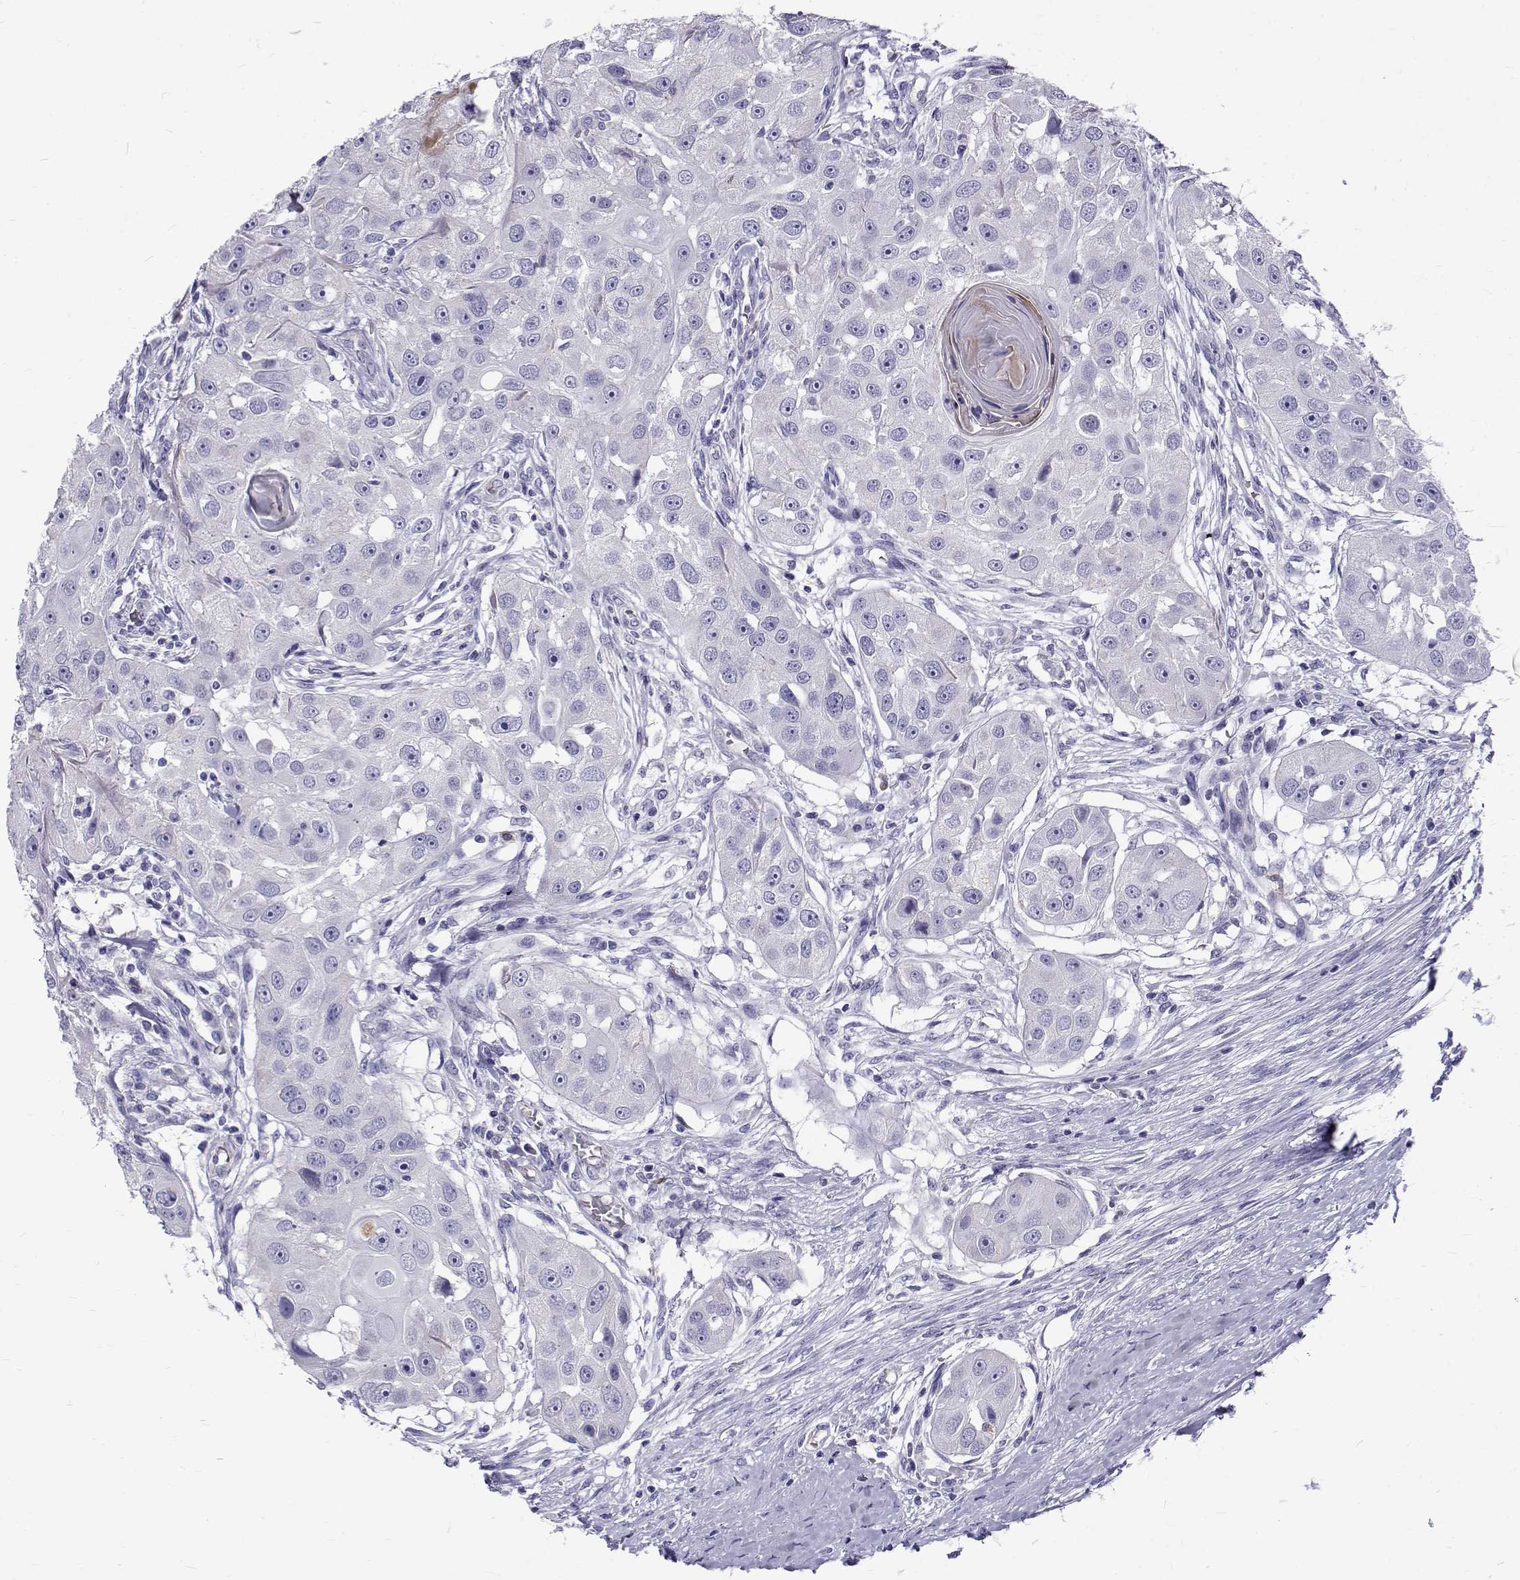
{"staining": {"intensity": "negative", "quantity": "none", "location": "none"}, "tissue": "head and neck cancer", "cell_type": "Tumor cells", "image_type": "cancer", "snomed": [{"axis": "morphology", "description": "Squamous cell carcinoma, NOS"}, {"axis": "topography", "description": "Head-Neck"}], "caption": "High power microscopy photomicrograph of an immunohistochemistry (IHC) histopathology image of head and neck cancer (squamous cell carcinoma), revealing no significant expression in tumor cells. Nuclei are stained in blue.", "gene": "IGSF1", "patient": {"sex": "male", "age": 51}}